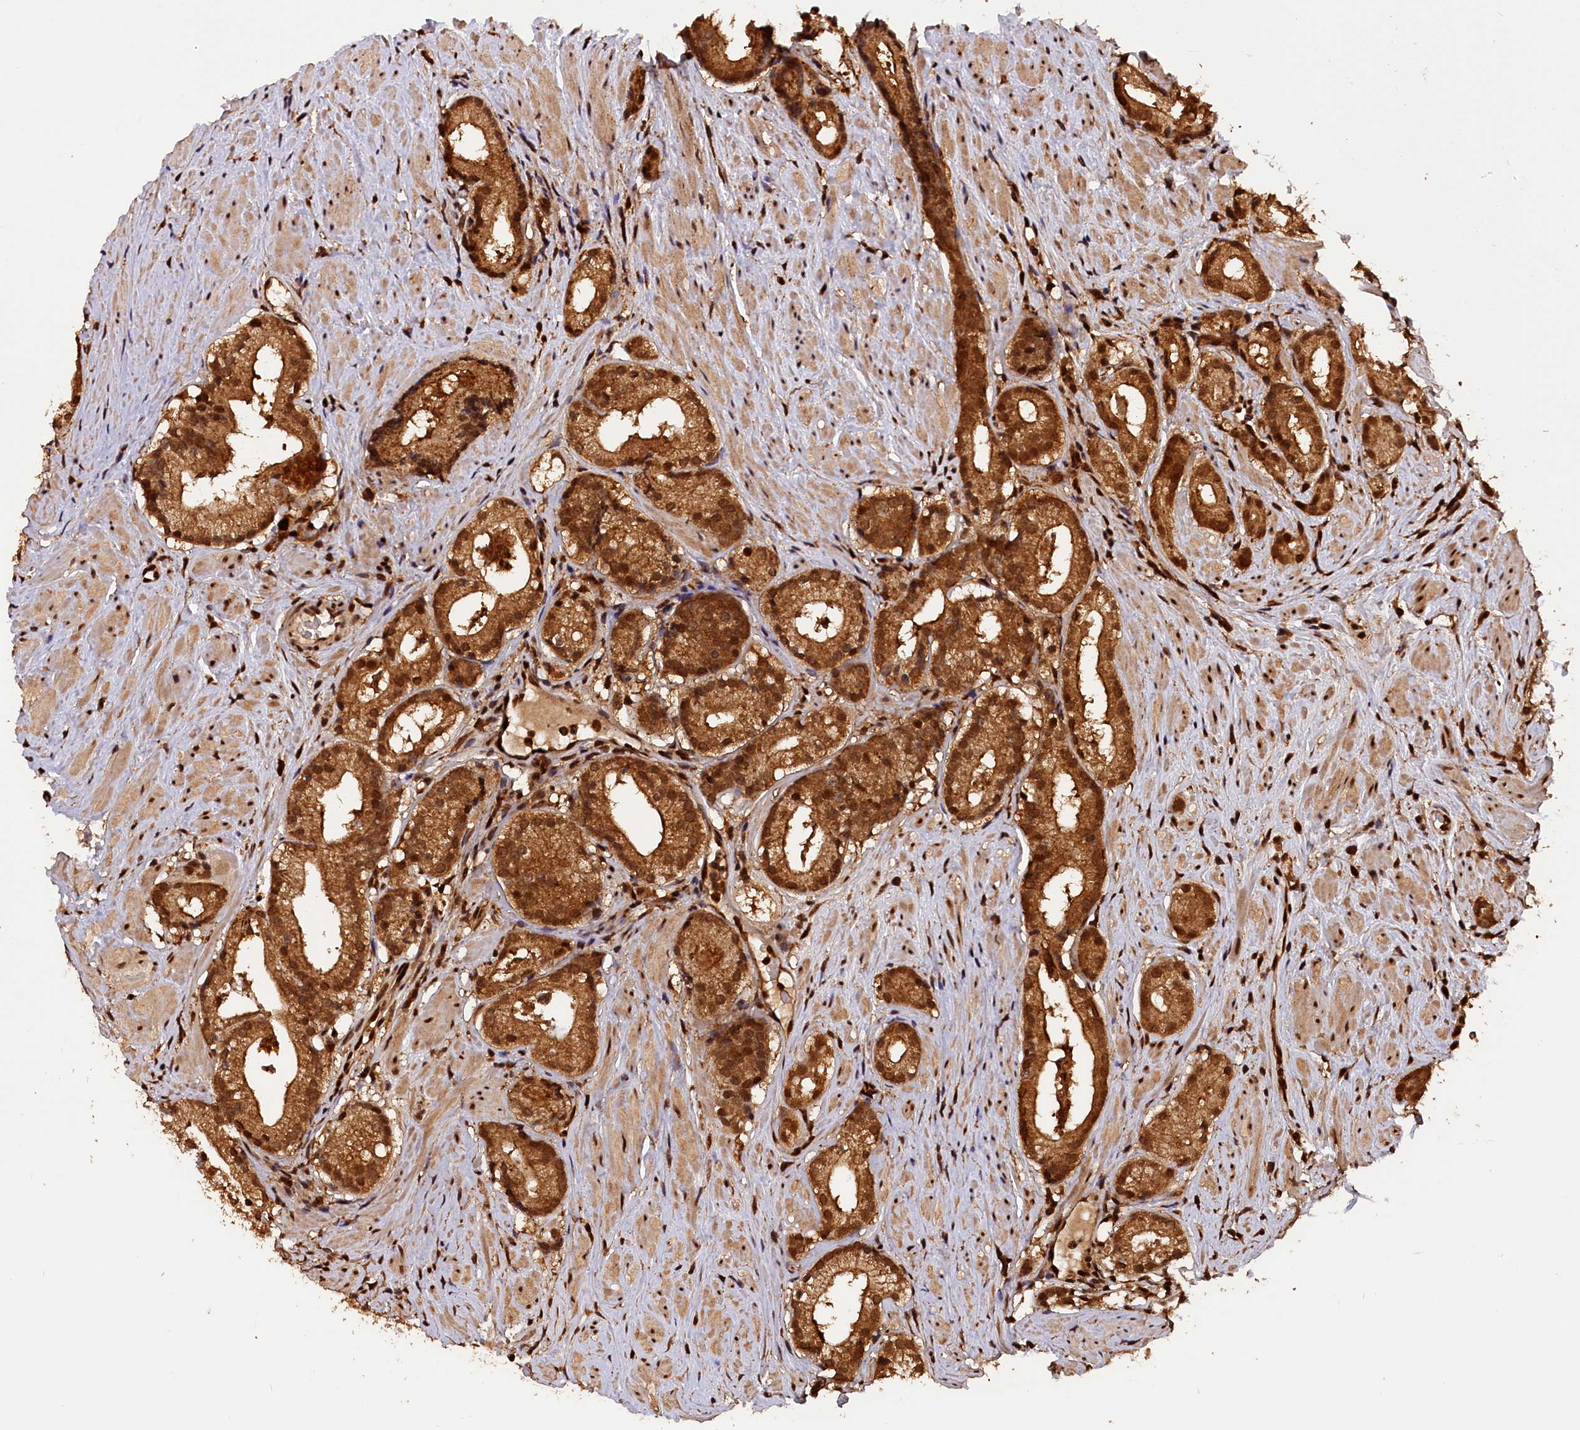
{"staining": {"intensity": "strong", "quantity": ">75%", "location": "cytoplasmic/membranous"}, "tissue": "prostate cancer", "cell_type": "Tumor cells", "image_type": "cancer", "snomed": [{"axis": "morphology", "description": "Adenocarcinoma, Low grade"}, {"axis": "topography", "description": "Prostate"}], "caption": "About >75% of tumor cells in human low-grade adenocarcinoma (prostate) reveal strong cytoplasmic/membranous protein expression as visualized by brown immunohistochemical staining.", "gene": "IST1", "patient": {"sex": "male", "age": 57}}